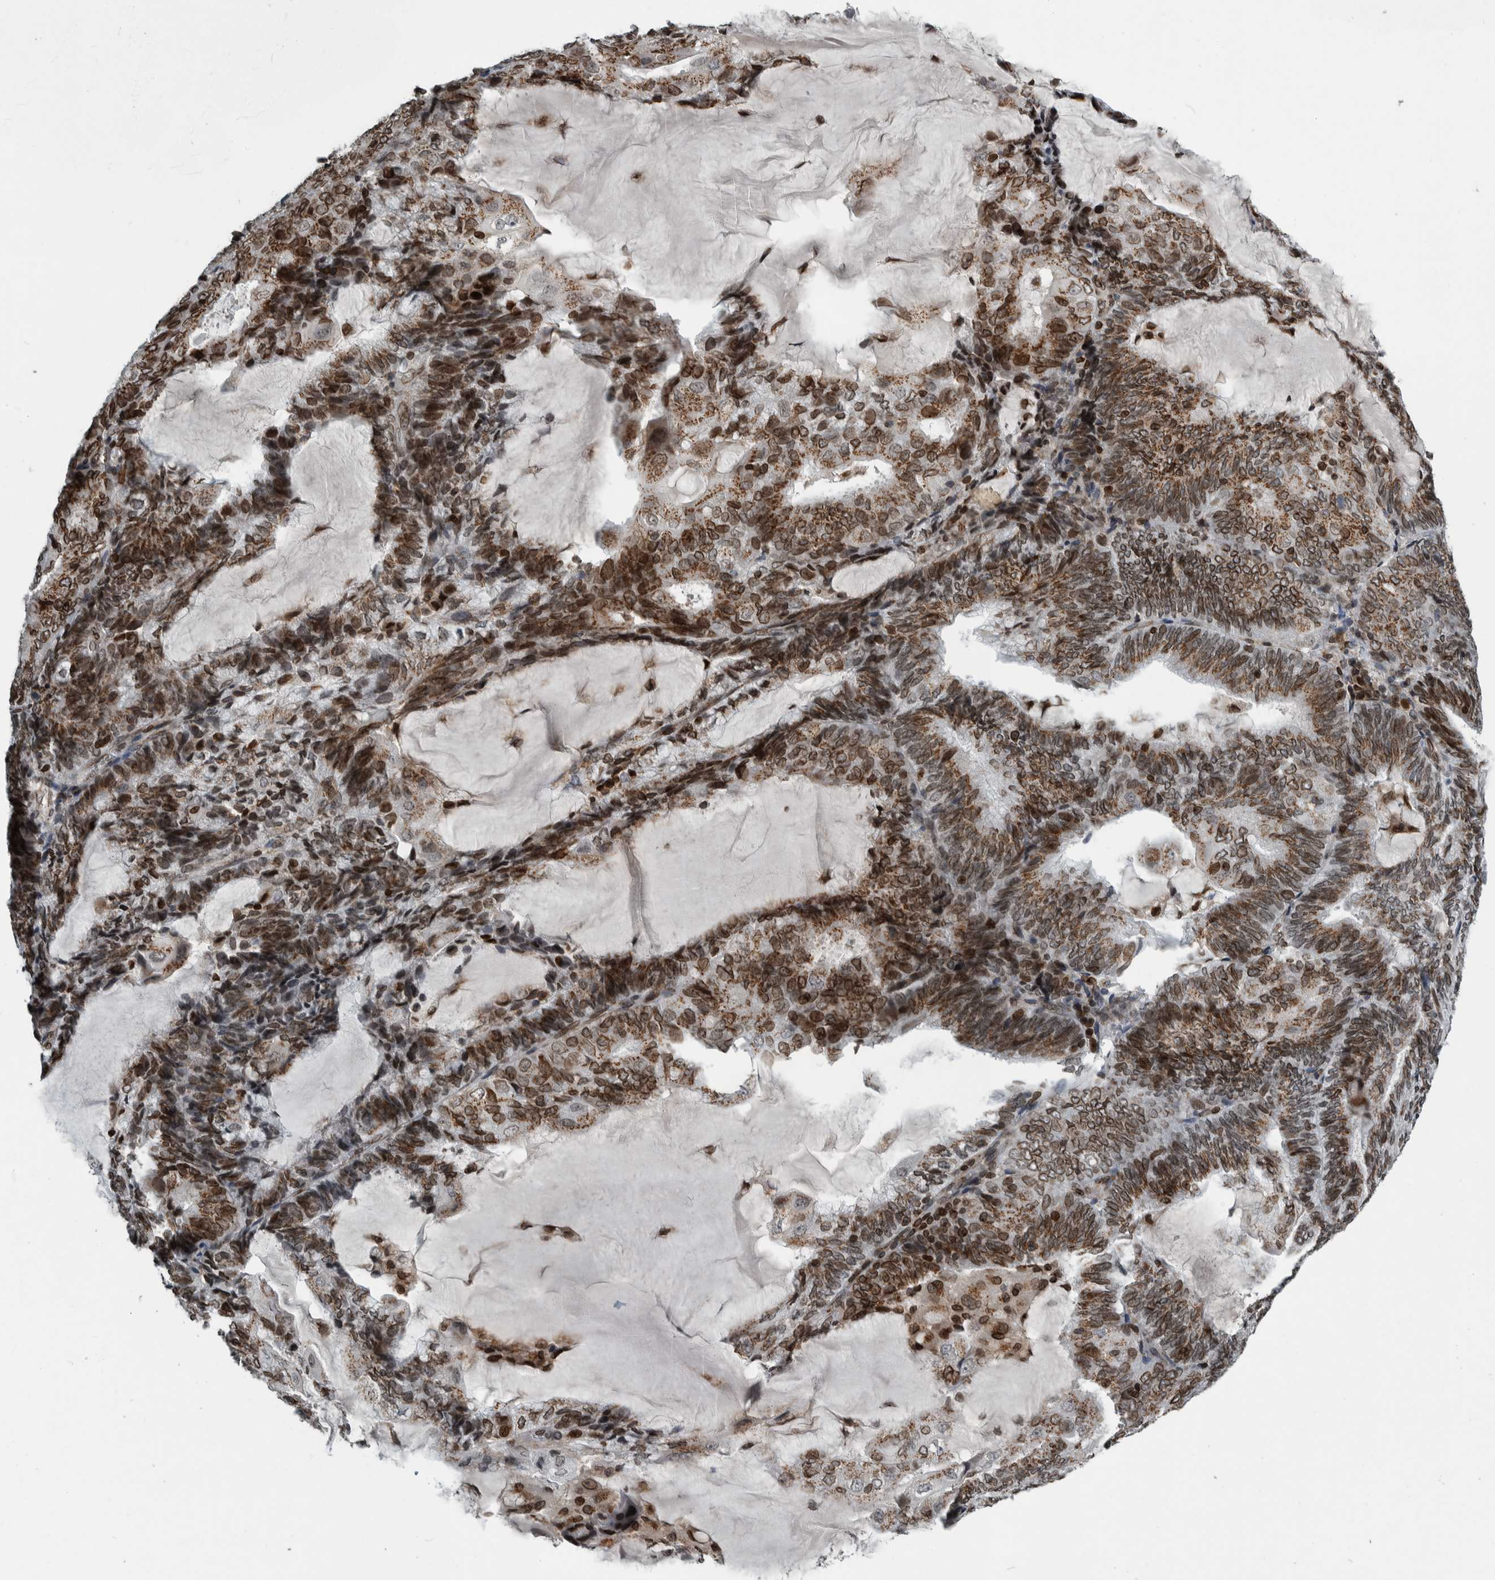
{"staining": {"intensity": "strong", "quantity": ">75%", "location": "cytoplasmic/membranous,nuclear"}, "tissue": "endometrial cancer", "cell_type": "Tumor cells", "image_type": "cancer", "snomed": [{"axis": "morphology", "description": "Adenocarcinoma, NOS"}, {"axis": "topography", "description": "Endometrium"}], "caption": "DAB immunohistochemical staining of human endometrial cancer (adenocarcinoma) shows strong cytoplasmic/membranous and nuclear protein staining in about >75% of tumor cells.", "gene": "FAM135B", "patient": {"sex": "female", "age": 81}}